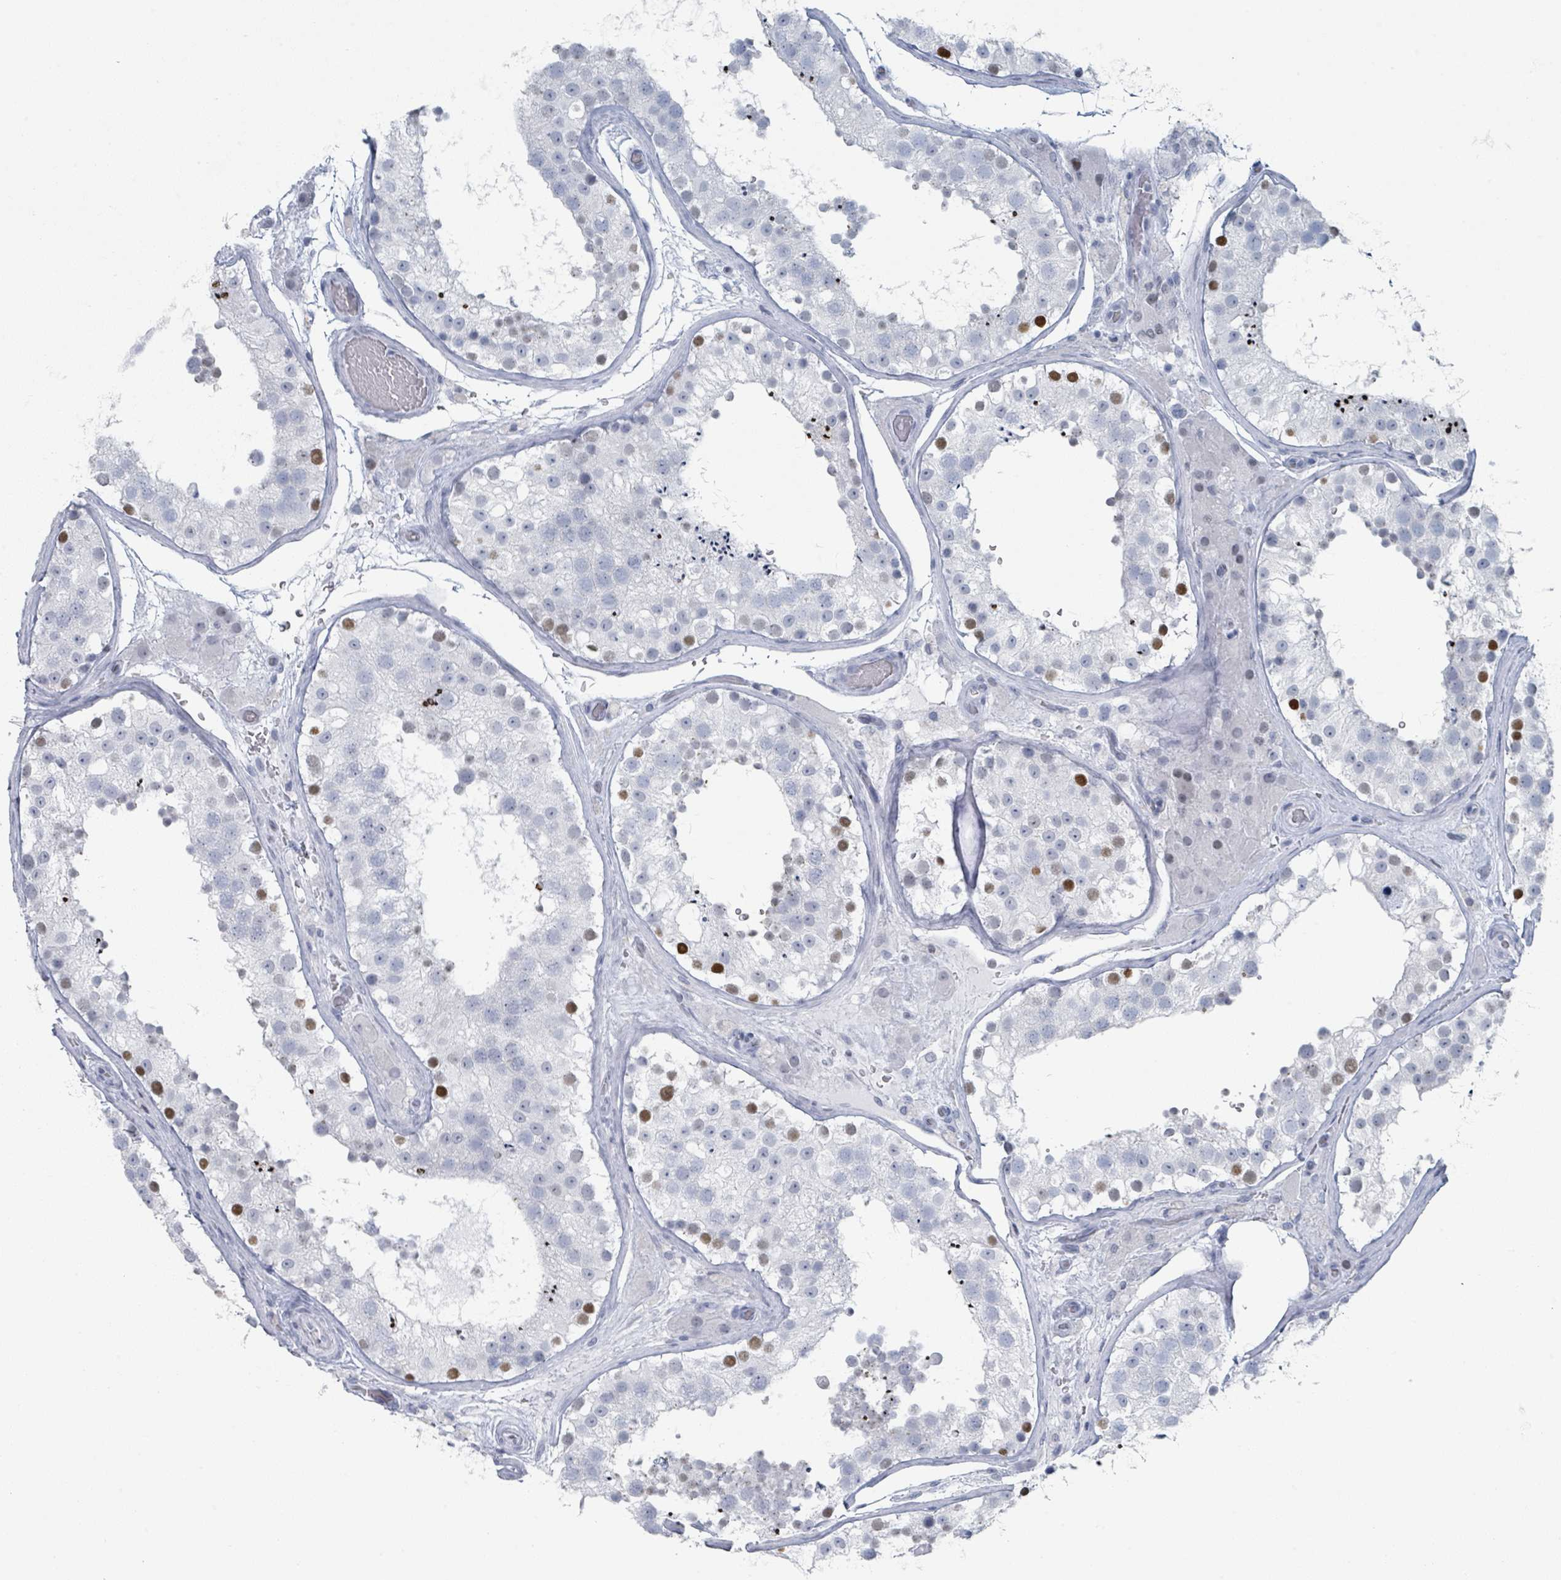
{"staining": {"intensity": "moderate", "quantity": "<25%", "location": "nuclear"}, "tissue": "testis", "cell_type": "Cells in seminiferous ducts", "image_type": "normal", "snomed": [{"axis": "morphology", "description": "Normal tissue, NOS"}, {"axis": "topography", "description": "Testis"}], "caption": "A histopathology image of testis stained for a protein reveals moderate nuclear brown staining in cells in seminiferous ducts.", "gene": "GPR15LG", "patient": {"sex": "male", "age": 26}}